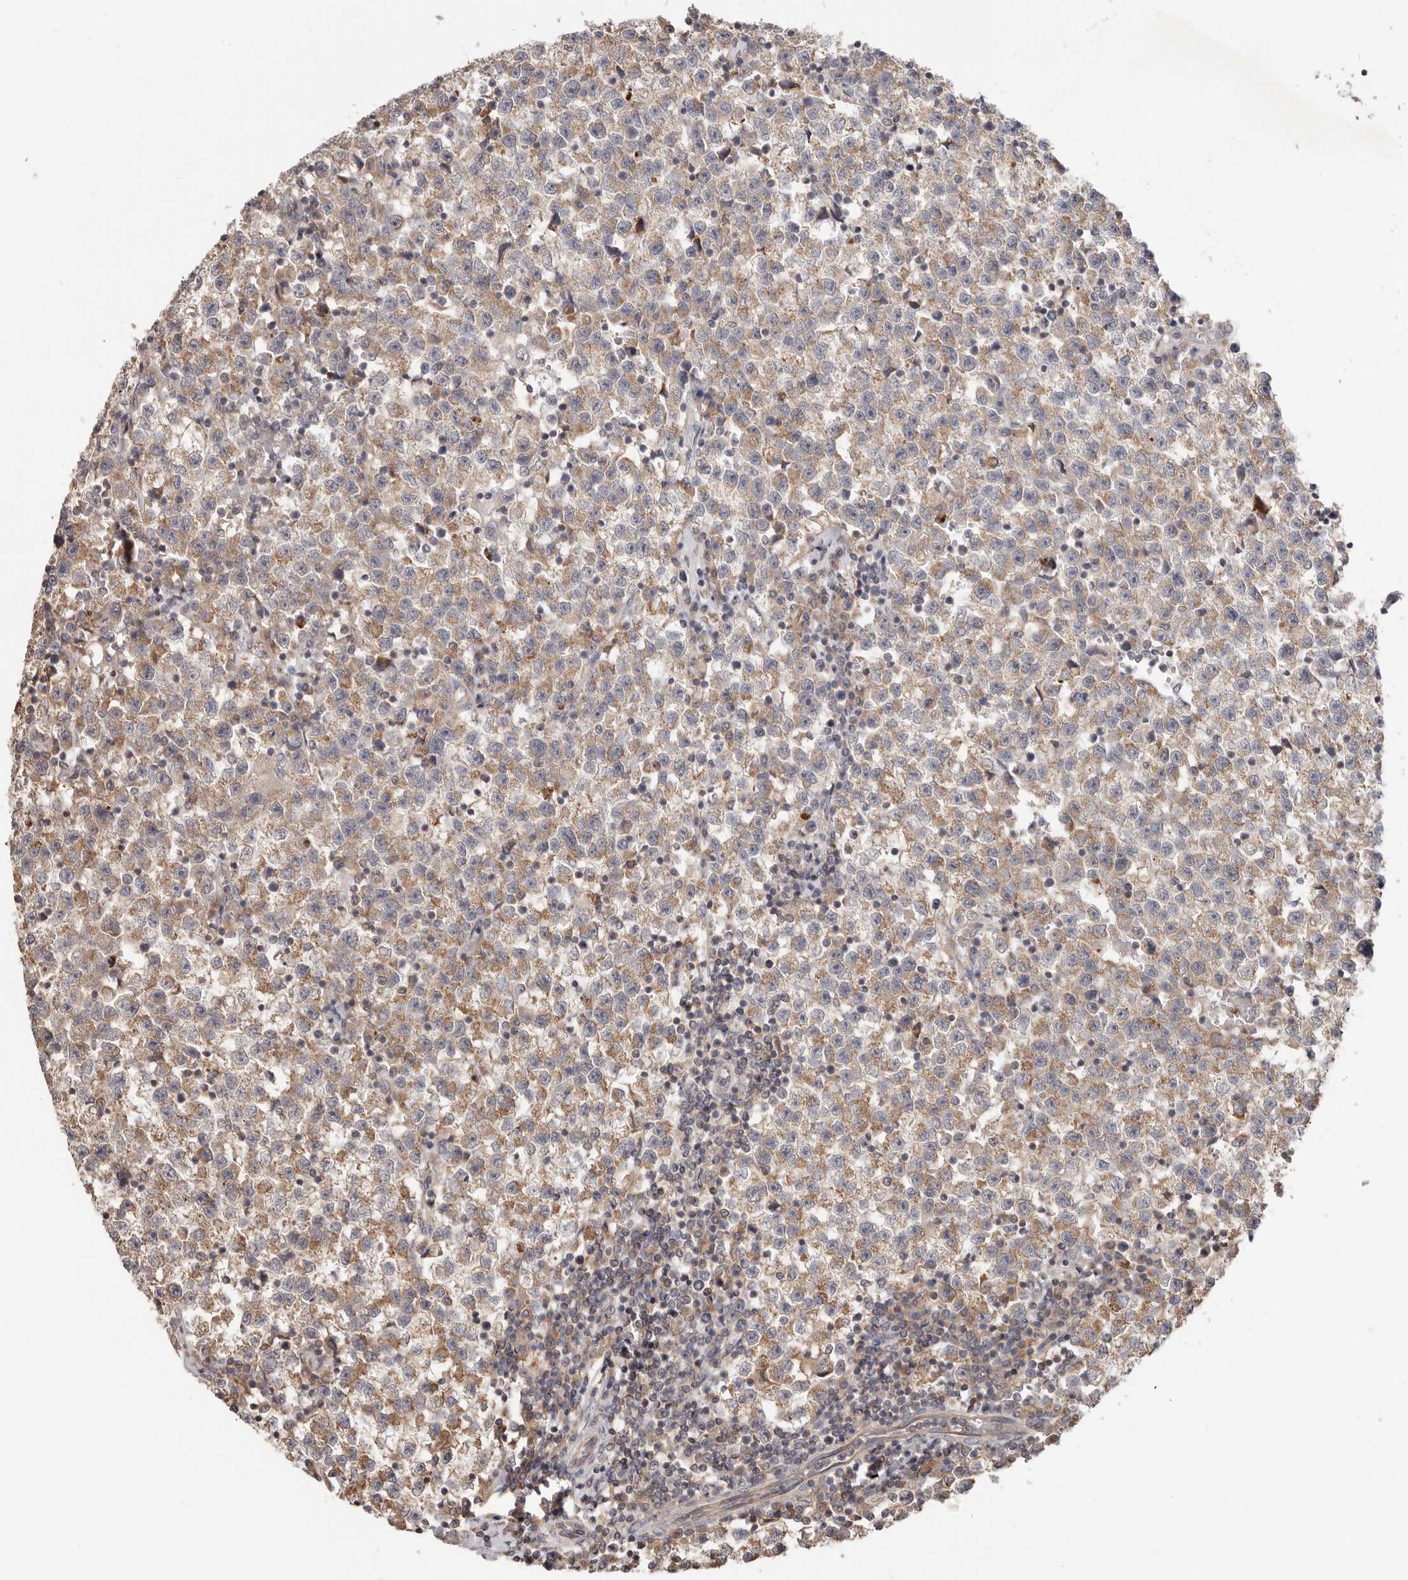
{"staining": {"intensity": "moderate", "quantity": ">75%", "location": "cytoplasmic/membranous"}, "tissue": "testis cancer", "cell_type": "Tumor cells", "image_type": "cancer", "snomed": [{"axis": "morphology", "description": "Seminoma, NOS"}, {"axis": "topography", "description": "Testis"}], "caption": "Immunohistochemistry photomicrograph of neoplastic tissue: human seminoma (testis) stained using IHC shows medium levels of moderate protein expression localized specifically in the cytoplasmic/membranous of tumor cells, appearing as a cytoplasmic/membranous brown color.", "gene": "LRP6", "patient": {"sex": "male", "age": 22}}